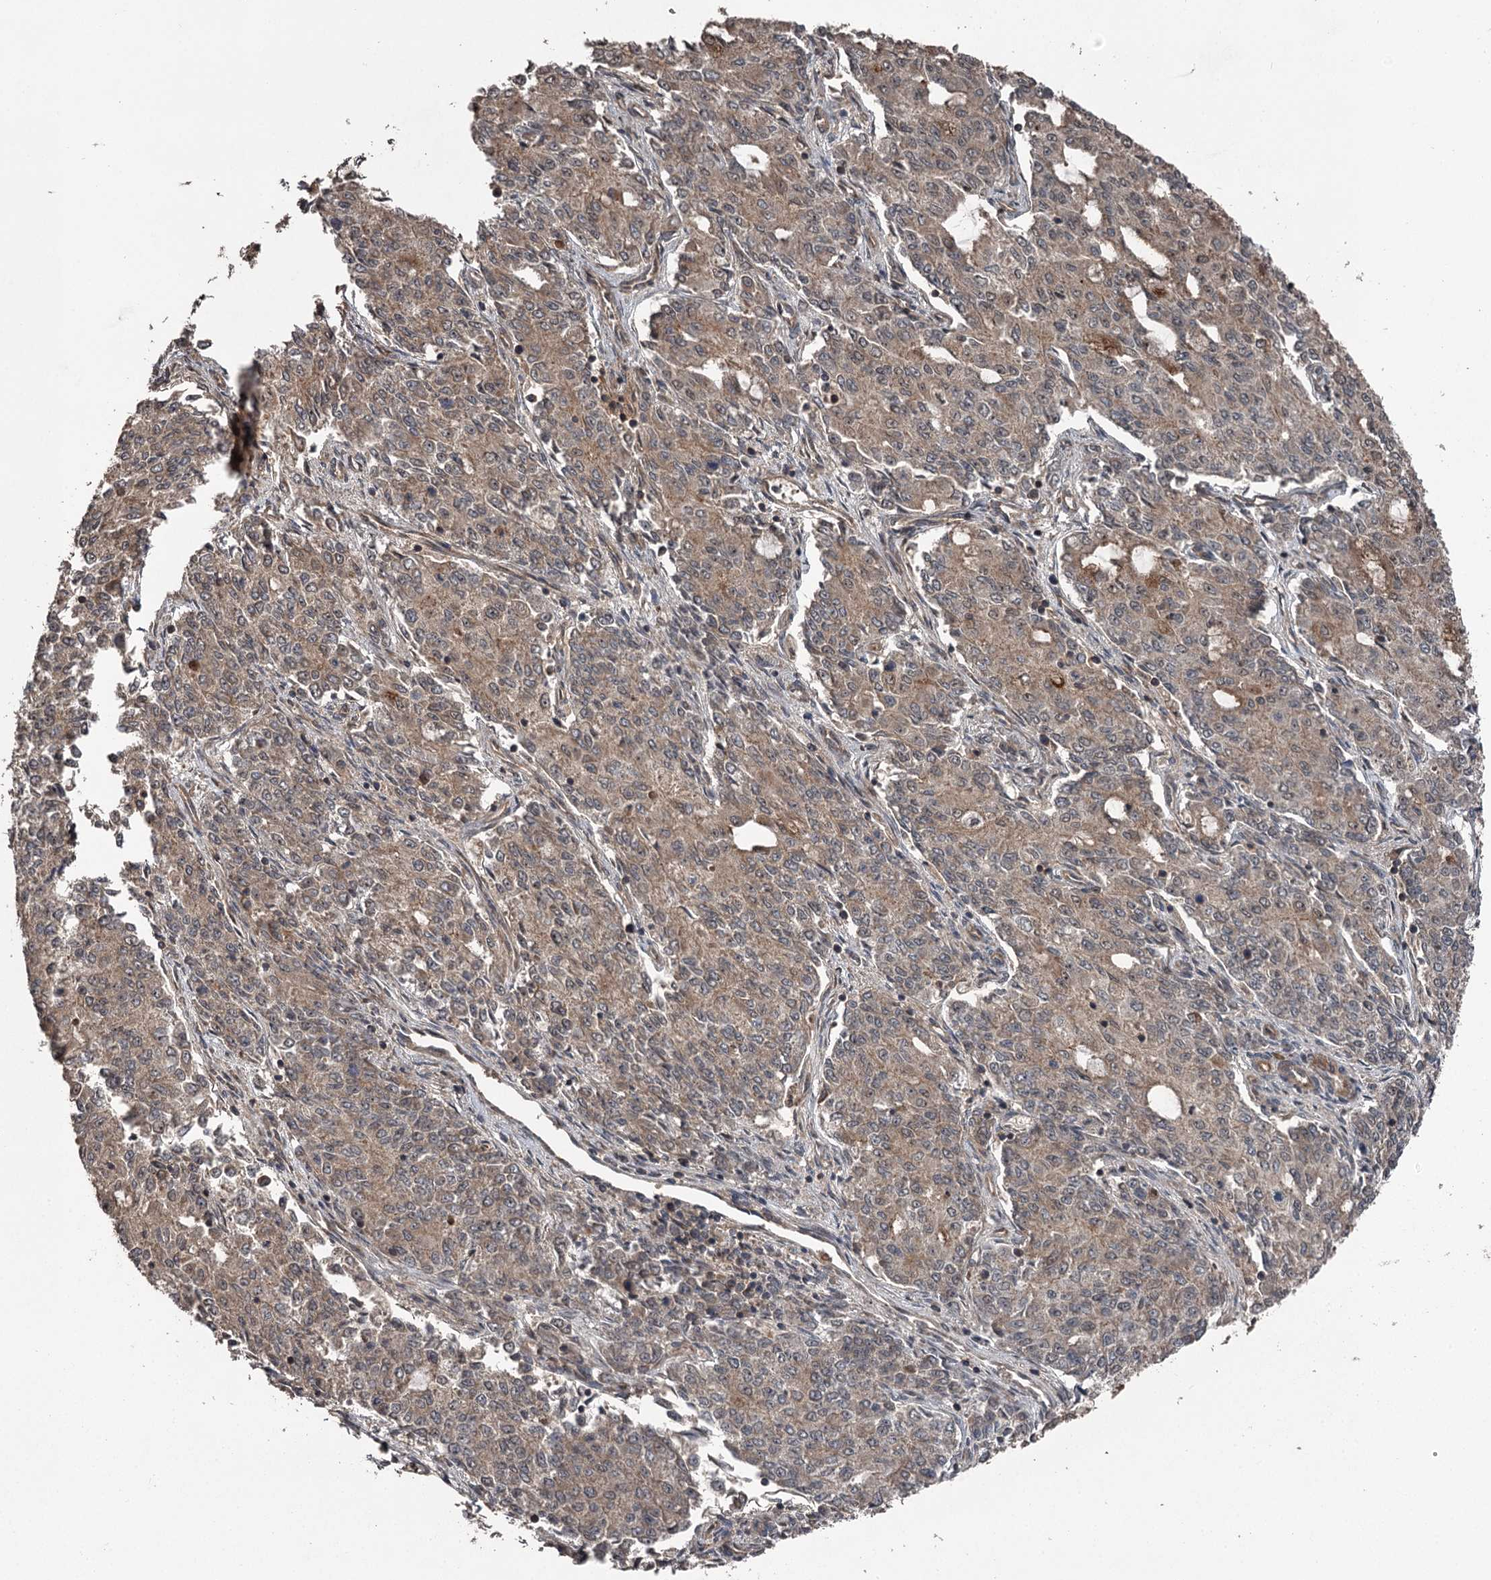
{"staining": {"intensity": "moderate", "quantity": ">75%", "location": "cytoplasmic/membranous"}, "tissue": "endometrial cancer", "cell_type": "Tumor cells", "image_type": "cancer", "snomed": [{"axis": "morphology", "description": "Adenocarcinoma, NOS"}, {"axis": "topography", "description": "Endometrium"}], "caption": "Brown immunohistochemical staining in human endometrial cancer exhibits moderate cytoplasmic/membranous positivity in about >75% of tumor cells.", "gene": "RAB21", "patient": {"sex": "female", "age": 50}}